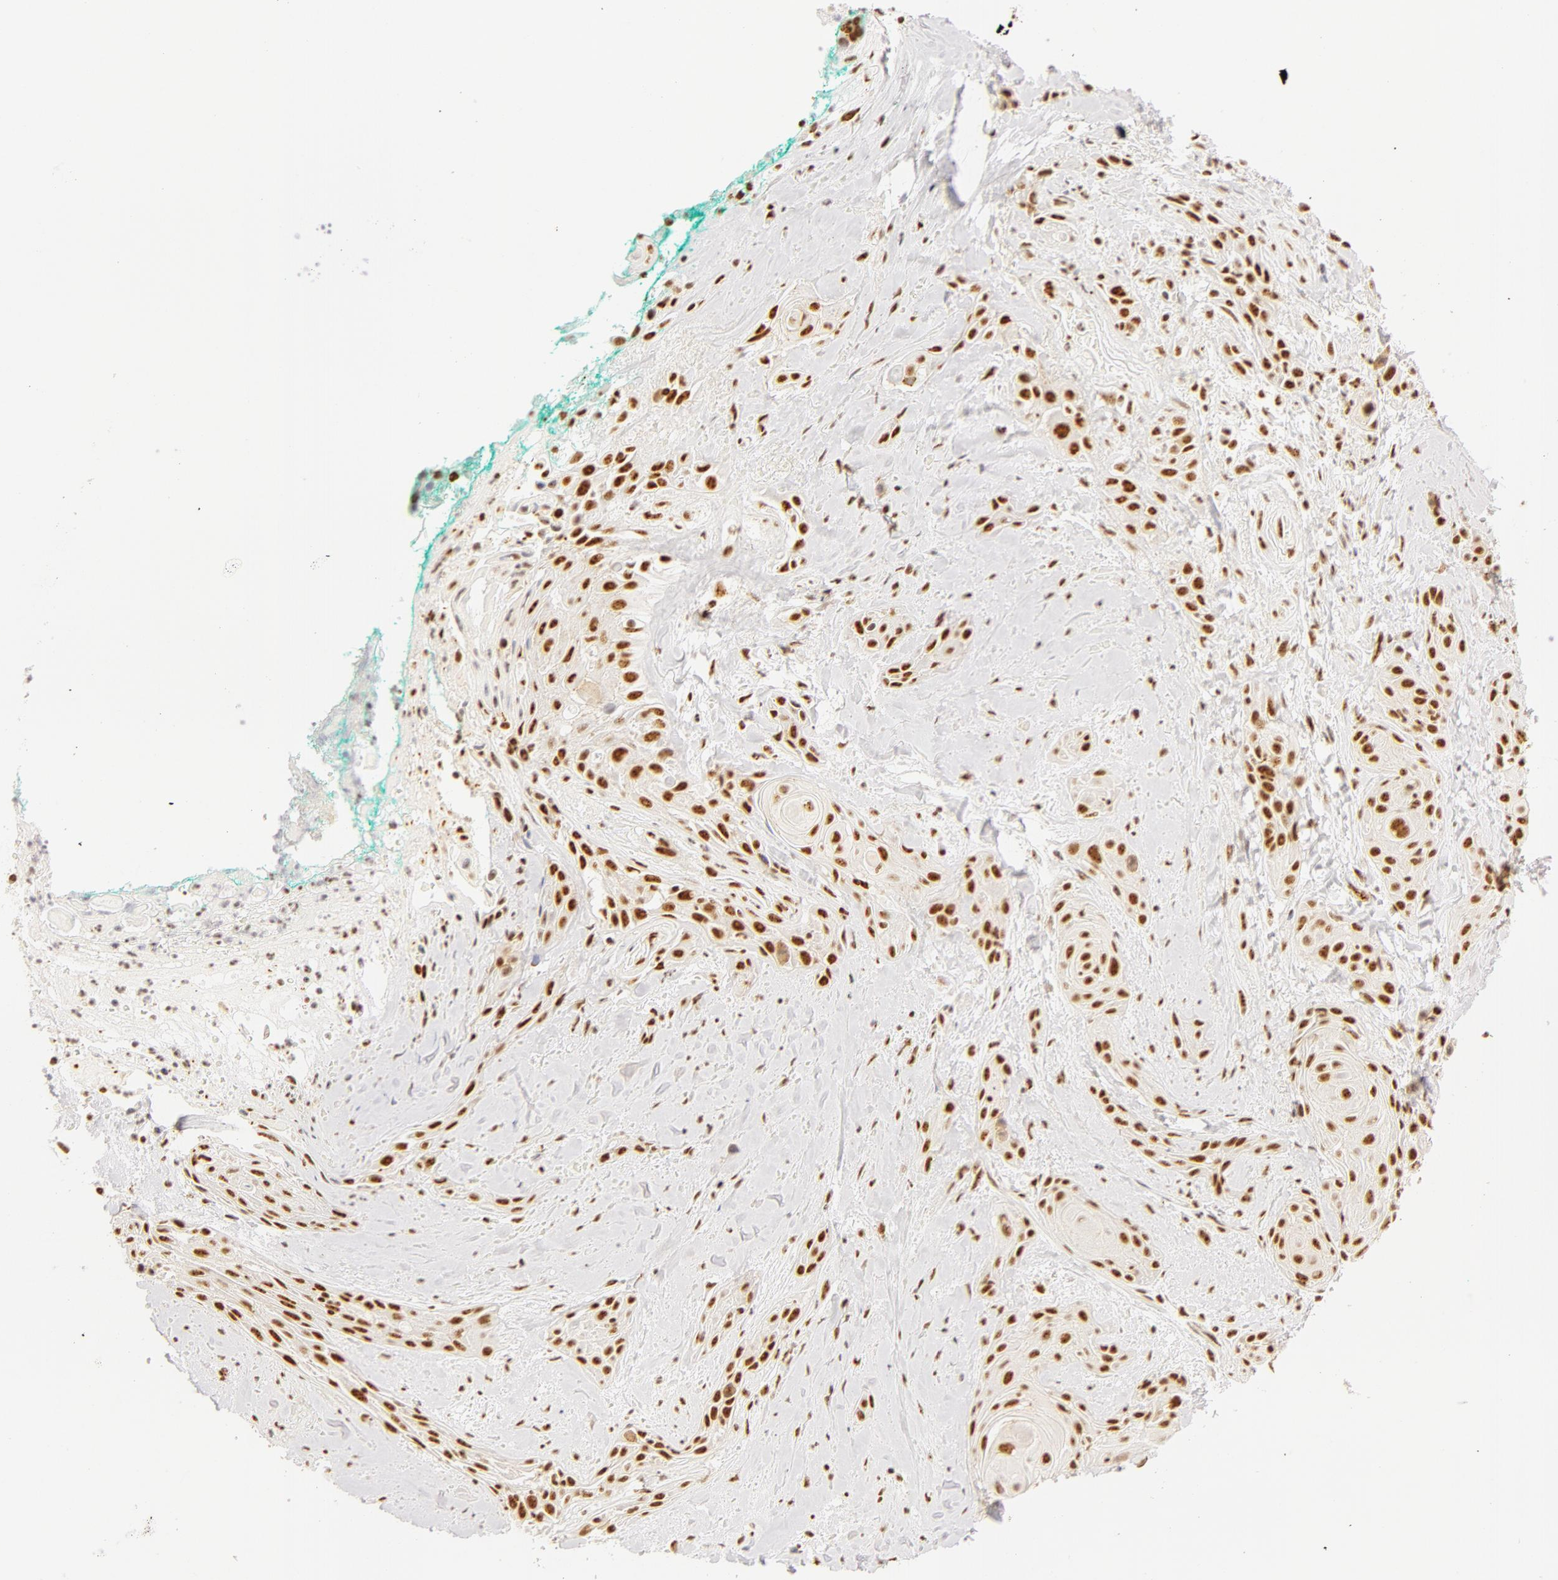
{"staining": {"intensity": "weak", "quantity": ">75%", "location": "nuclear"}, "tissue": "skin cancer", "cell_type": "Tumor cells", "image_type": "cancer", "snomed": [{"axis": "morphology", "description": "Squamous cell carcinoma, NOS"}, {"axis": "topography", "description": "Skin"}, {"axis": "topography", "description": "Anal"}], "caption": "Immunohistochemistry (IHC) photomicrograph of neoplastic tissue: squamous cell carcinoma (skin) stained using IHC demonstrates low levels of weak protein expression localized specifically in the nuclear of tumor cells, appearing as a nuclear brown color.", "gene": "RBM39", "patient": {"sex": "male", "age": 64}}